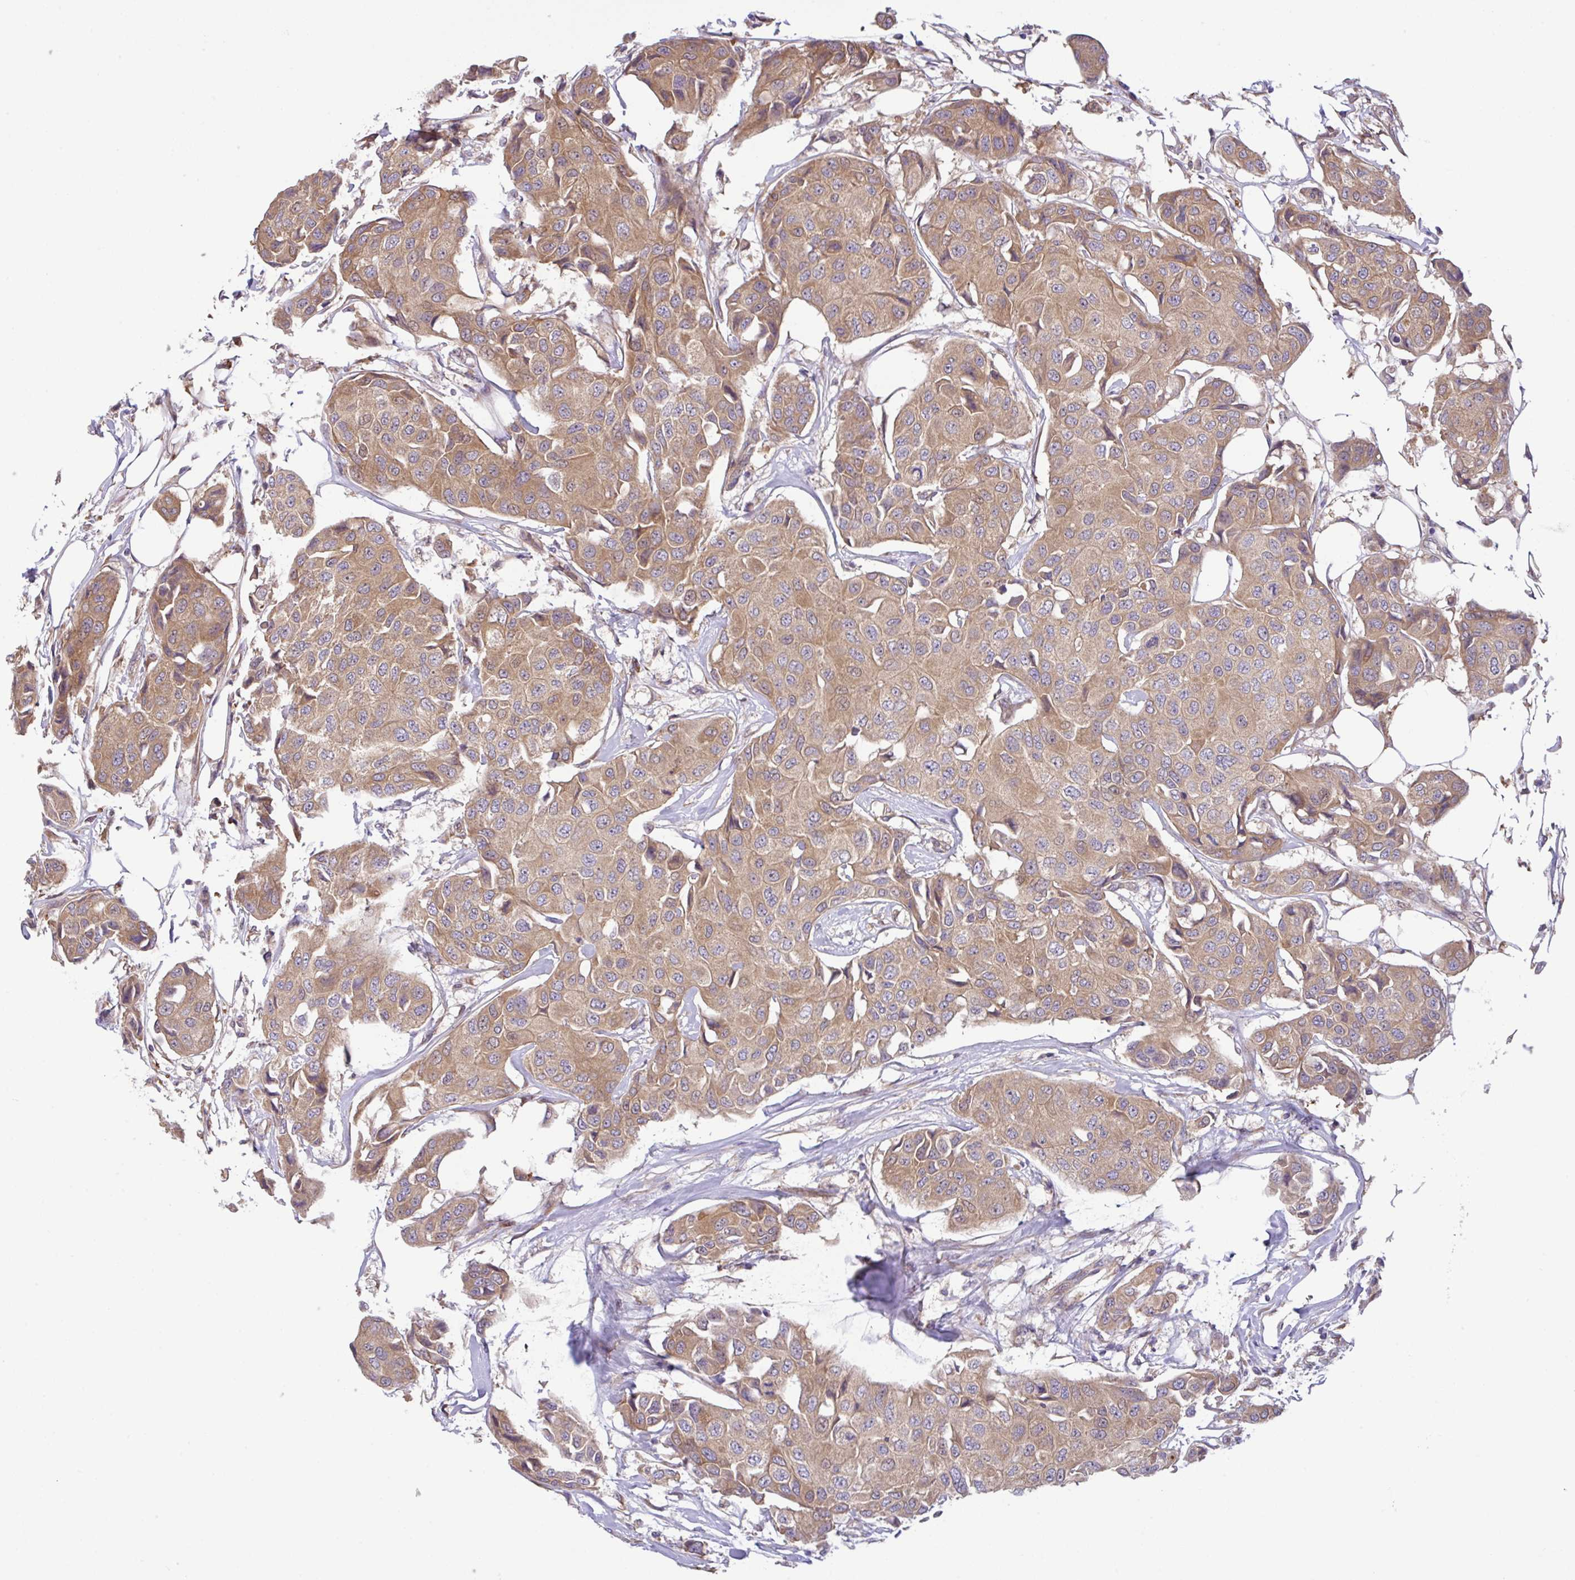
{"staining": {"intensity": "moderate", "quantity": ">75%", "location": "cytoplasmic/membranous"}, "tissue": "breast cancer", "cell_type": "Tumor cells", "image_type": "cancer", "snomed": [{"axis": "morphology", "description": "Duct carcinoma"}, {"axis": "topography", "description": "Breast"}, {"axis": "topography", "description": "Lymph node"}], "caption": "A micrograph of human breast cancer stained for a protein reveals moderate cytoplasmic/membranous brown staining in tumor cells.", "gene": "UBE4A", "patient": {"sex": "female", "age": 80}}